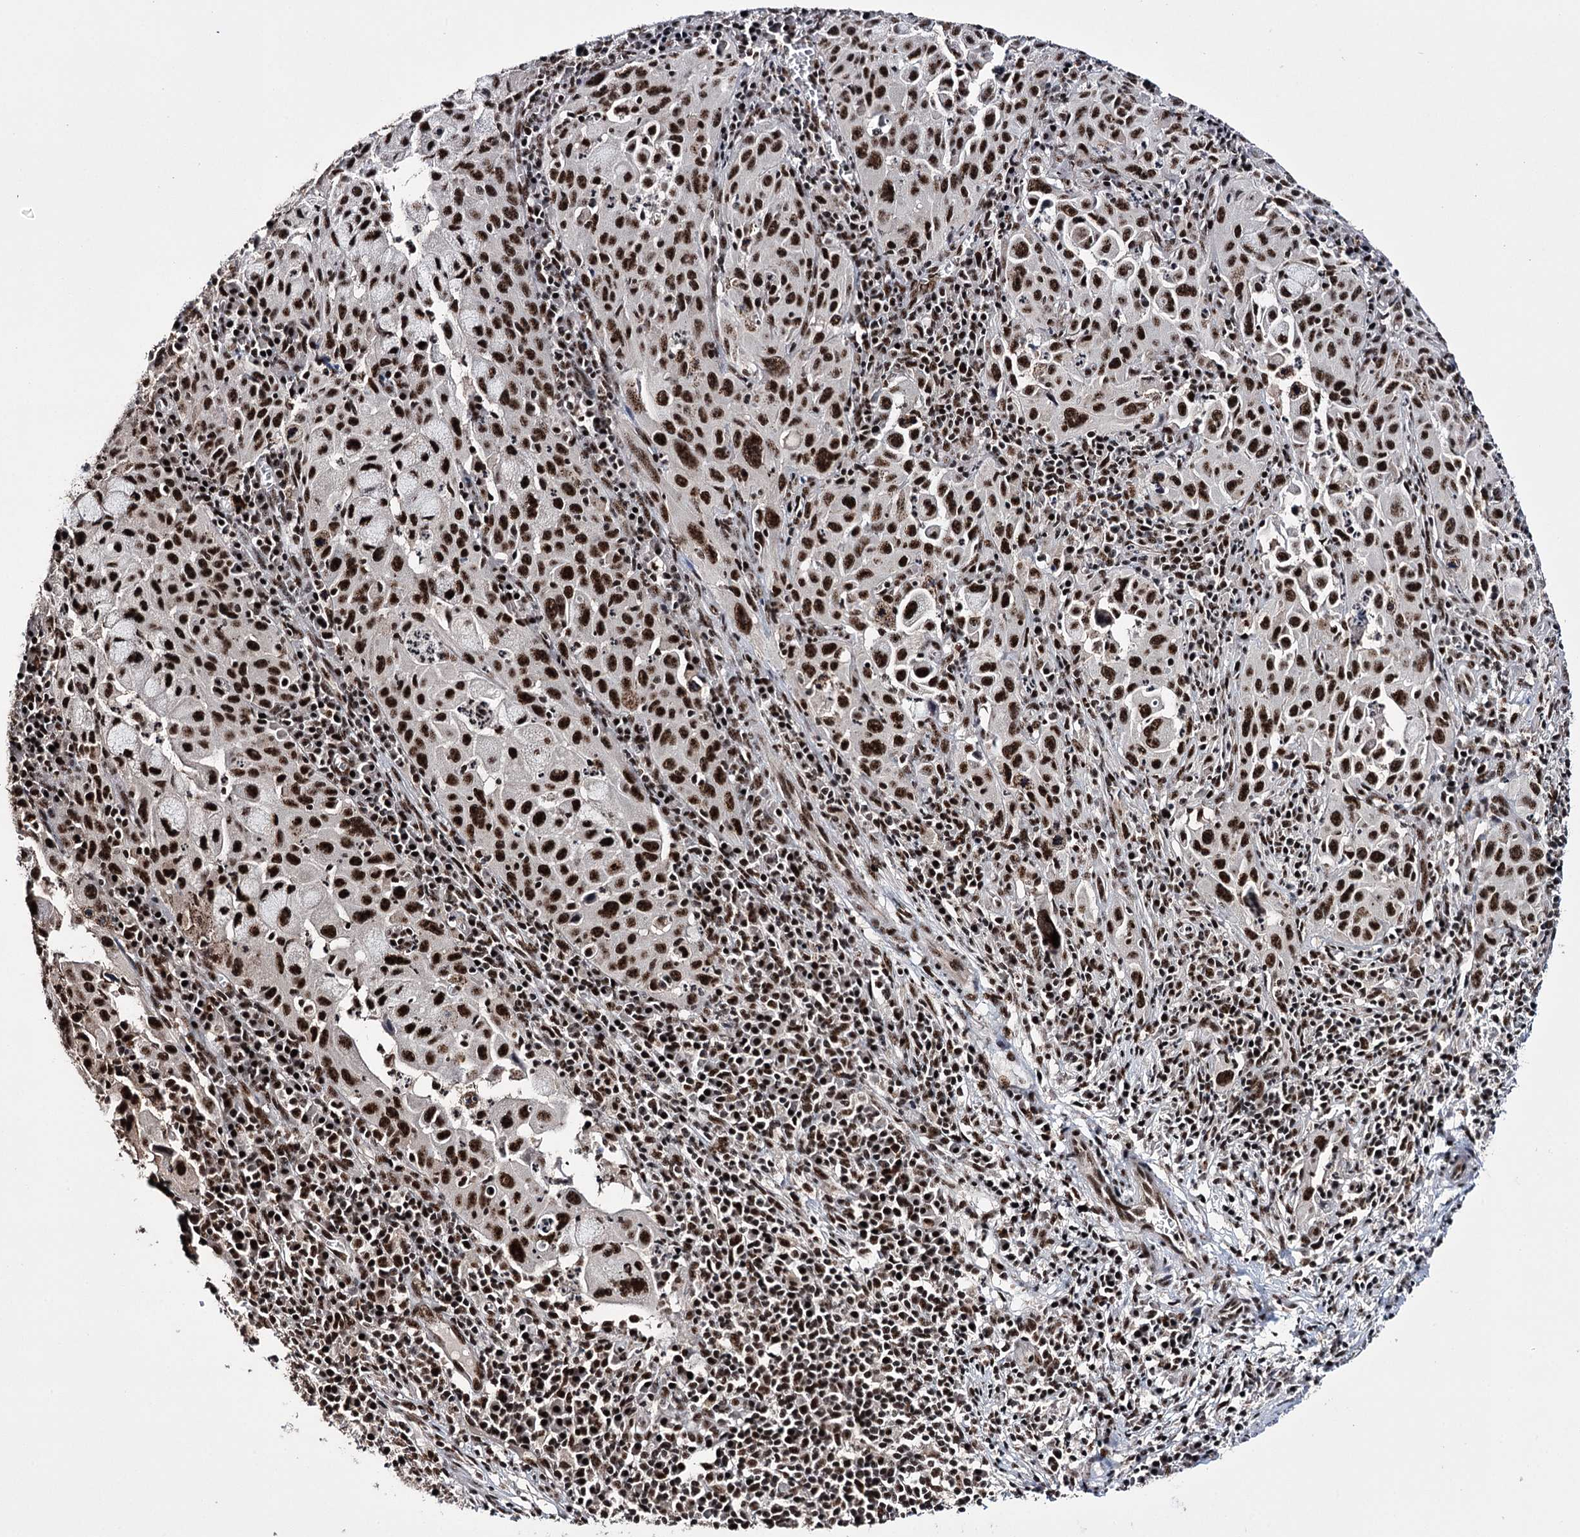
{"staining": {"intensity": "strong", "quantity": ">75%", "location": "nuclear"}, "tissue": "cervical cancer", "cell_type": "Tumor cells", "image_type": "cancer", "snomed": [{"axis": "morphology", "description": "Squamous cell carcinoma, NOS"}, {"axis": "topography", "description": "Cervix"}], "caption": "Protein expression analysis of human squamous cell carcinoma (cervical) reveals strong nuclear staining in about >75% of tumor cells. (DAB IHC, brown staining for protein, blue staining for nuclei).", "gene": "PRPF40A", "patient": {"sex": "female", "age": 42}}